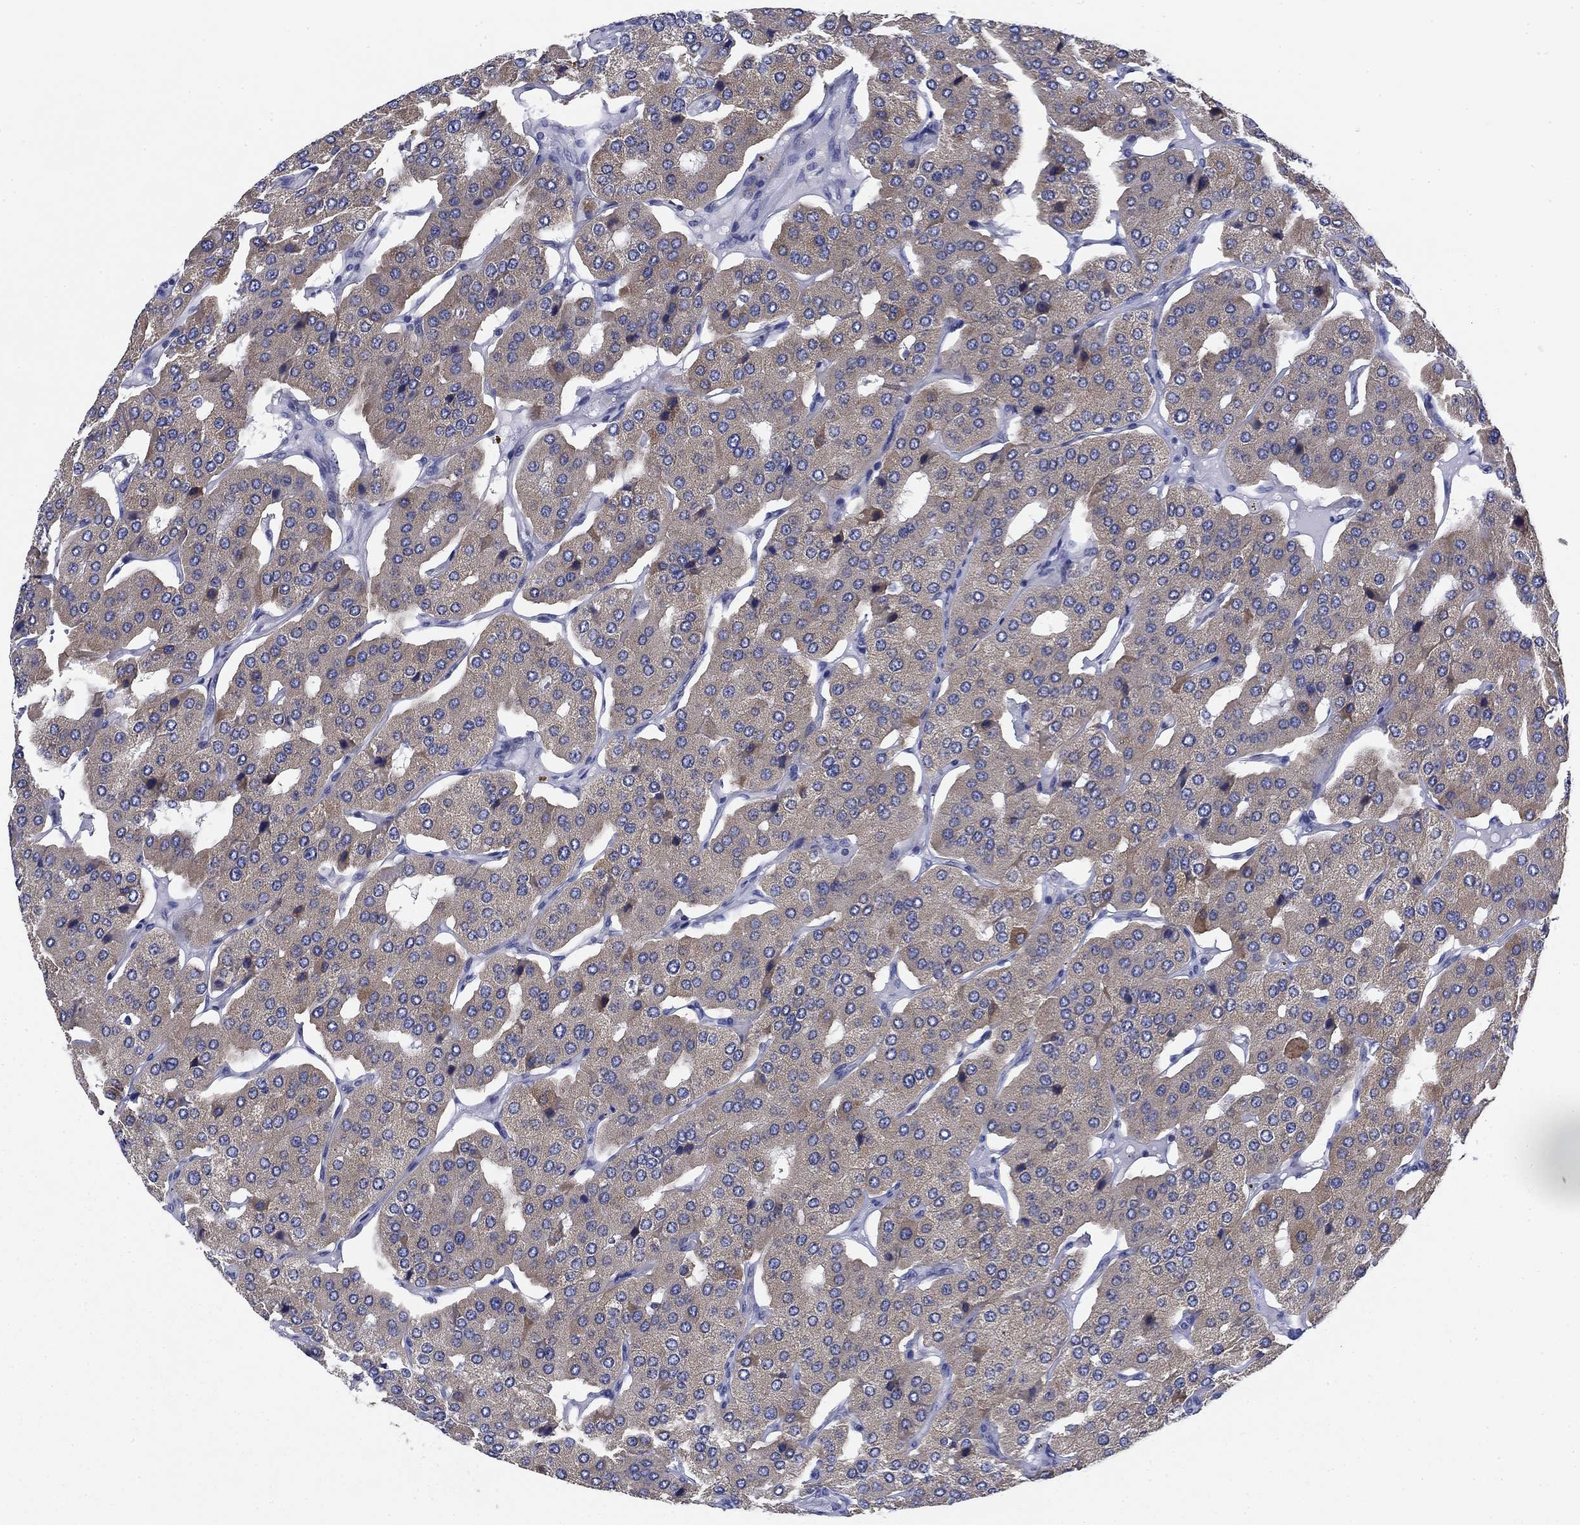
{"staining": {"intensity": "weak", "quantity": "<25%", "location": "cytoplasmic/membranous"}, "tissue": "parathyroid gland", "cell_type": "Glandular cells", "image_type": "normal", "snomed": [{"axis": "morphology", "description": "Normal tissue, NOS"}, {"axis": "morphology", "description": "Adenoma, NOS"}, {"axis": "topography", "description": "Parathyroid gland"}], "caption": "This is an immunohistochemistry (IHC) micrograph of unremarkable human parathyroid gland. There is no positivity in glandular cells.", "gene": "NACAD", "patient": {"sex": "female", "age": 86}}